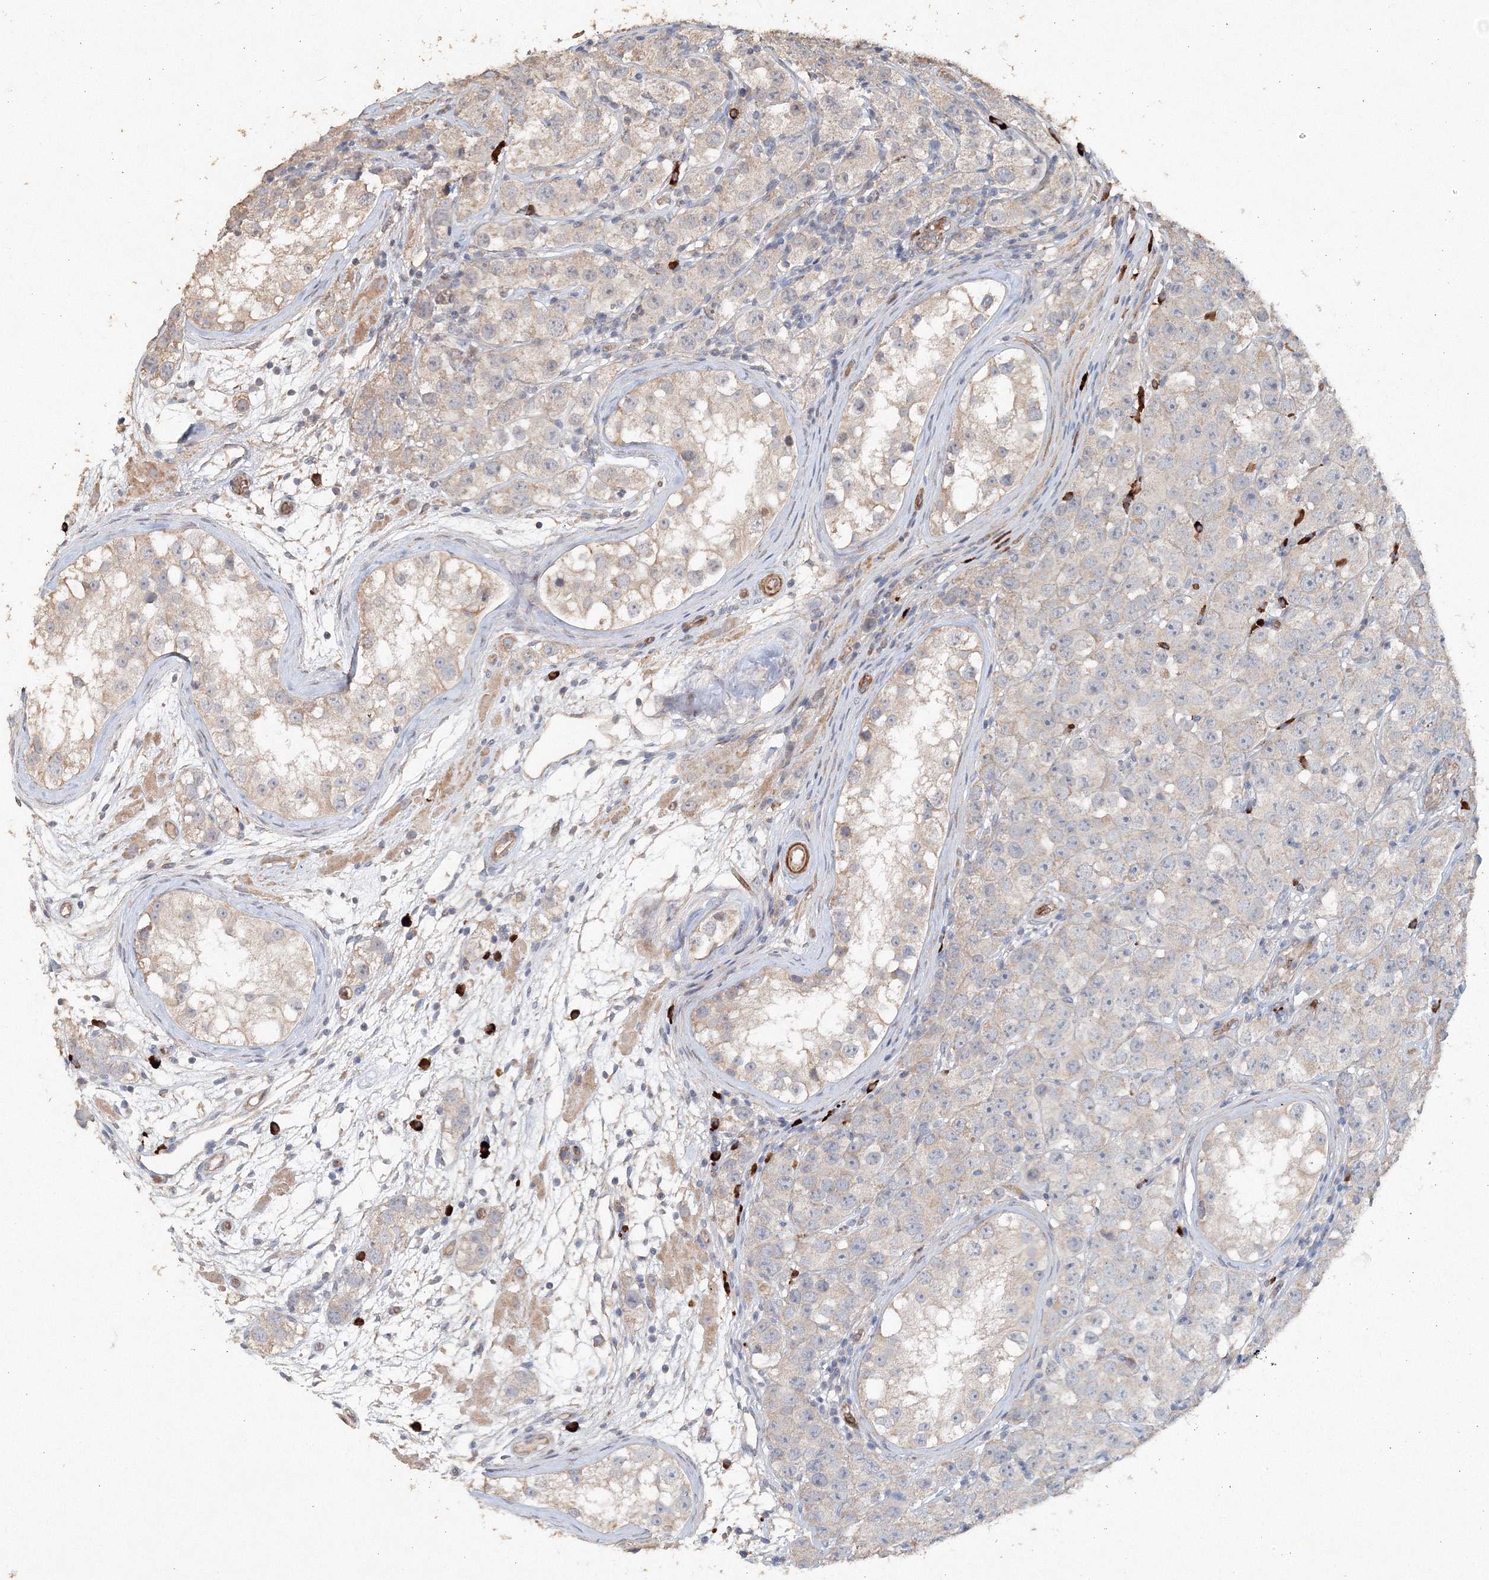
{"staining": {"intensity": "weak", "quantity": "25%-75%", "location": "cytoplasmic/membranous"}, "tissue": "testis cancer", "cell_type": "Tumor cells", "image_type": "cancer", "snomed": [{"axis": "morphology", "description": "Seminoma, NOS"}, {"axis": "topography", "description": "Testis"}], "caption": "Seminoma (testis) was stained to show a protein in brown. There is low levels of weak cytoplasmic/membranous staining in approximately 25%-75% of tumor cells. Using DAB (brown) and hematoxylin (blue) stains, captured at high magnification using brightfield microscopy.", "gene": "NALF2", "patient": {"sex": "male", "age": 28}}